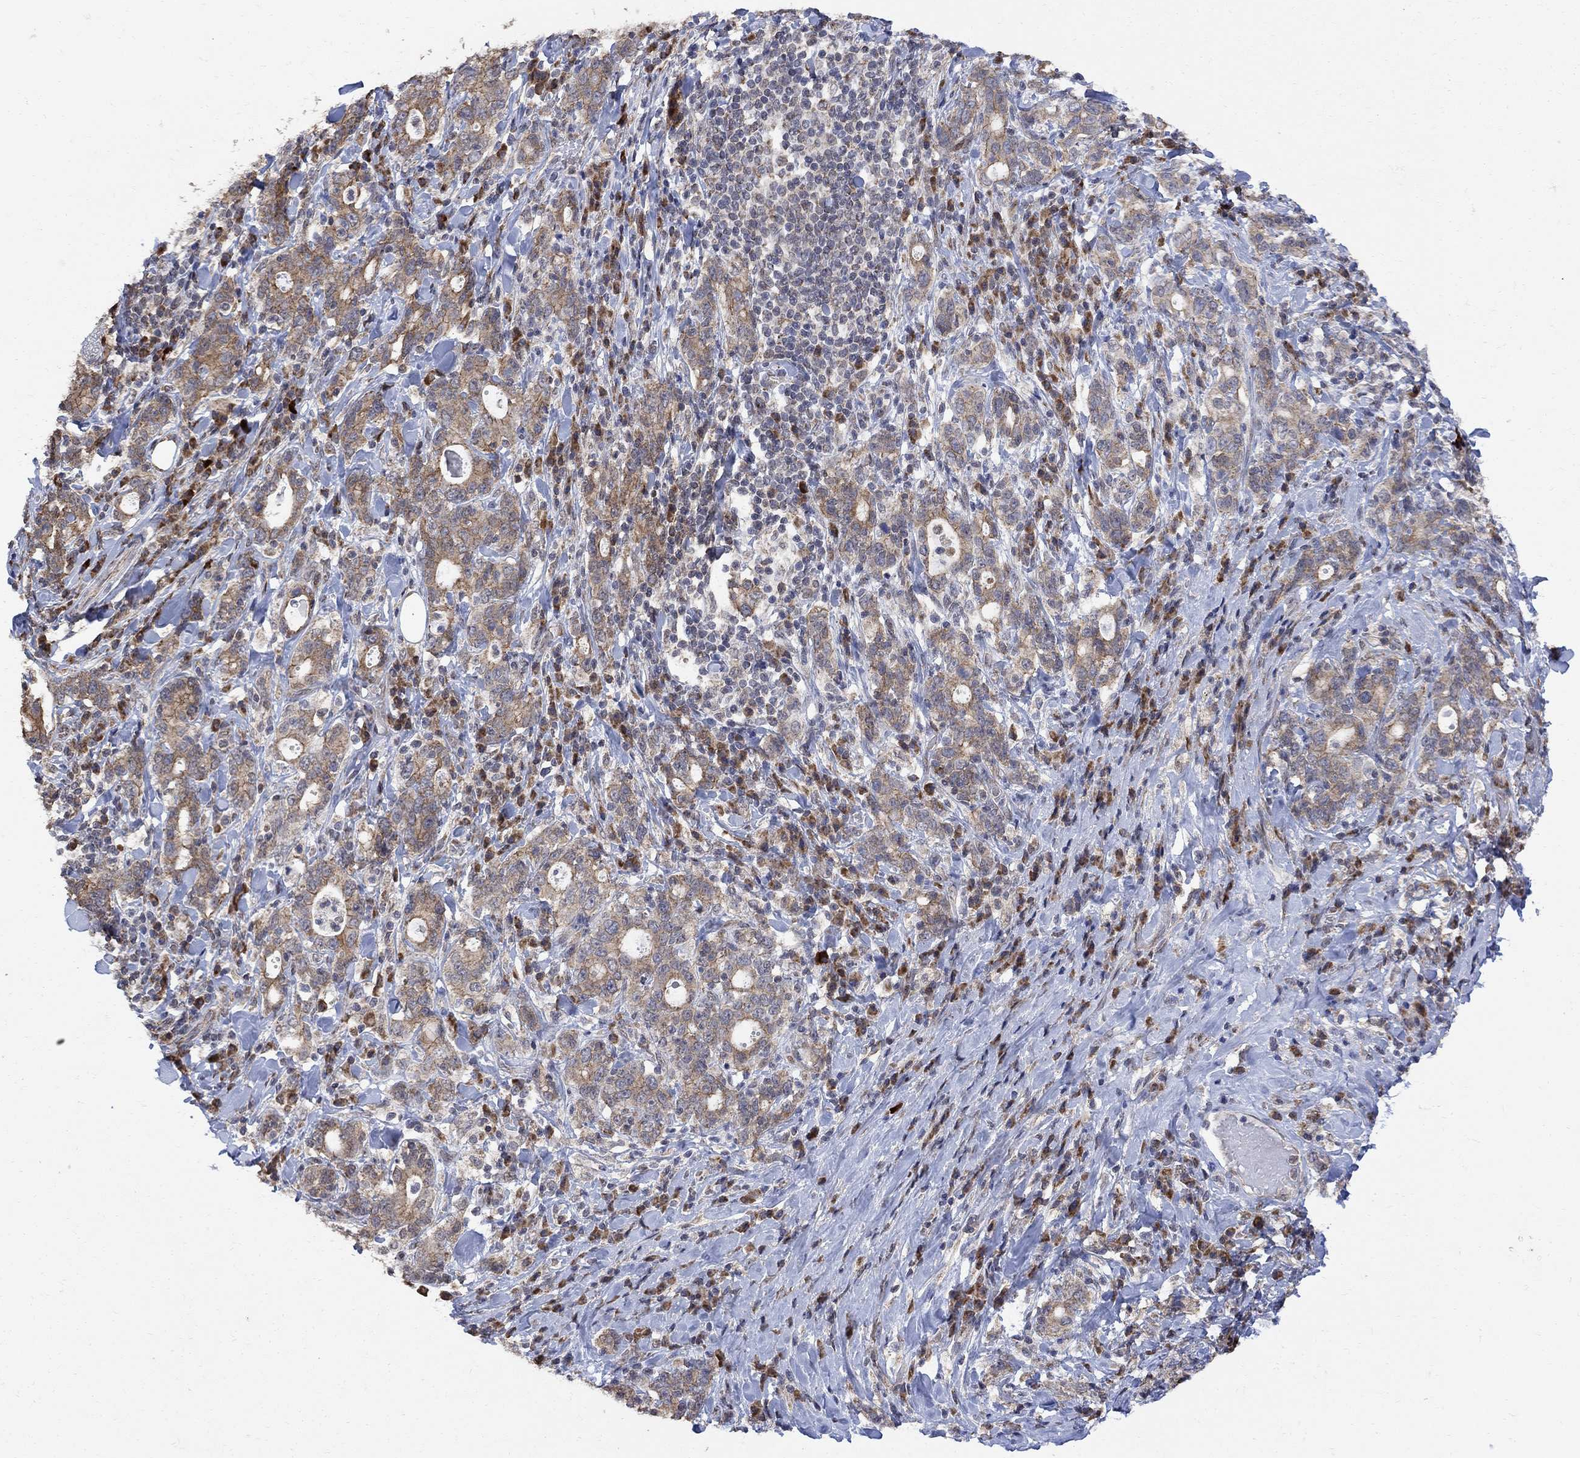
{"staining": {"intensity": "moderate", "quantity": ">75%", "location": "cytoplasmic/membranous"}, "tissue": "stomach cancer", "cell_type": "Tumor cells", "image_type": "cancer", "snomed": [{"axis": "morphology", "description": "Adenocarcinoma, NOS"}, {"axis": "topography", "description": "Stomach"}], "caption": "Tumor cells demonstrate medium levels of moderate cytoplasmic/membranous positivity in about >75% of cells in human stomach adenocarcinoma.", "gene": "ANKRA2", "patient": {"sex": "male", "age": 79}}